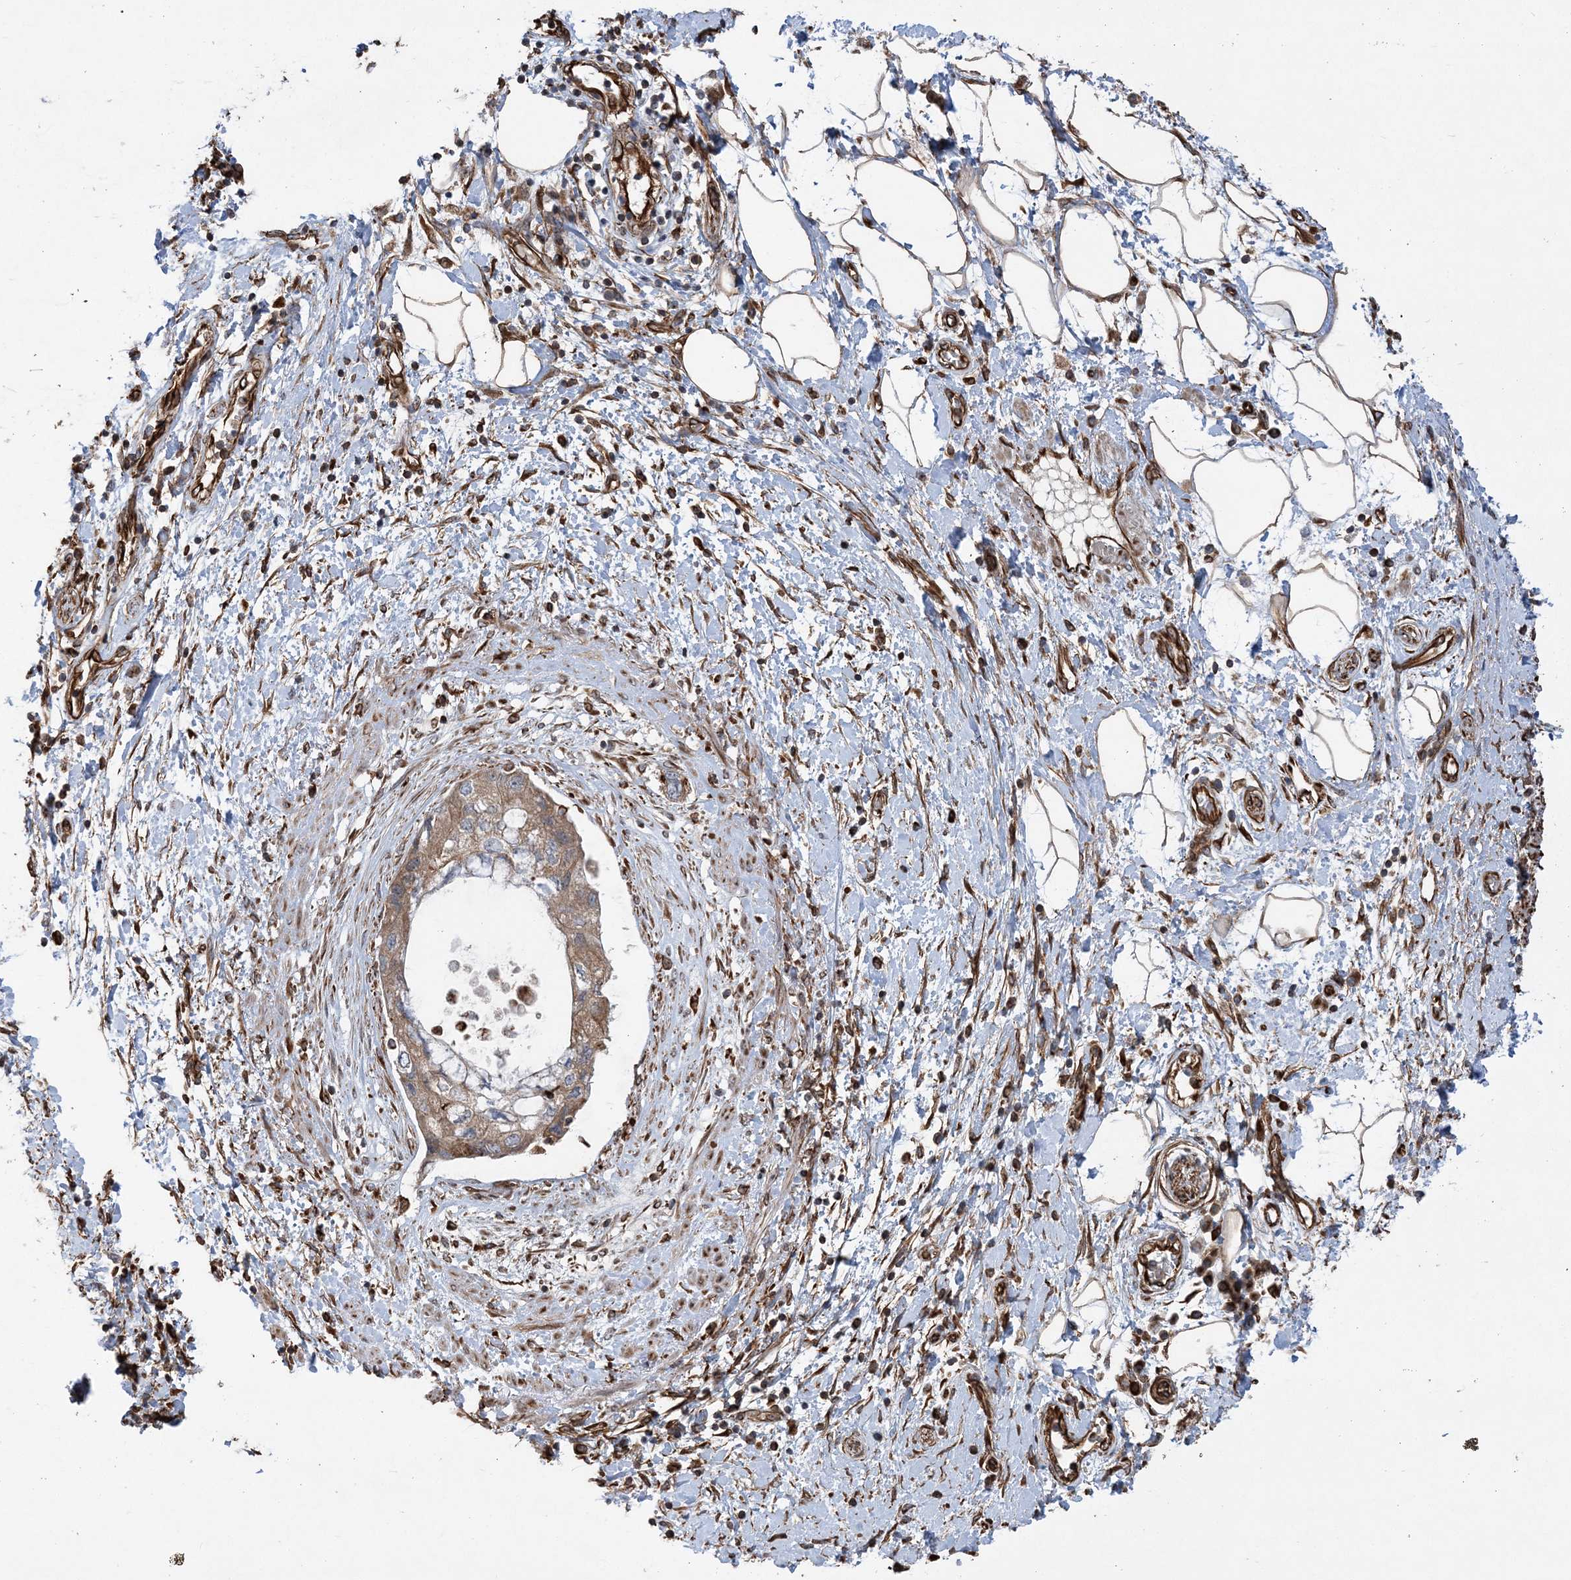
{"staining": {"intensity": "moderate", "quantity": ">75%", "location": "cytoplasmic/membranous"}, "tissue": "pancreatic cancer", "cell_type": "Tumor cells", "image_type": "cancer", "snomed": [{"axis": "morphology", "description": "Adenocarcinoma, NOS"}, {"axis": "topography", "description": "Pancreas"}], "caption": "Pancreatic cancer stained with a protein marker displays moderate staining in tumor cells.", "gene": "FAM114A2", "patient": {"sex": "female", "age": 73}}